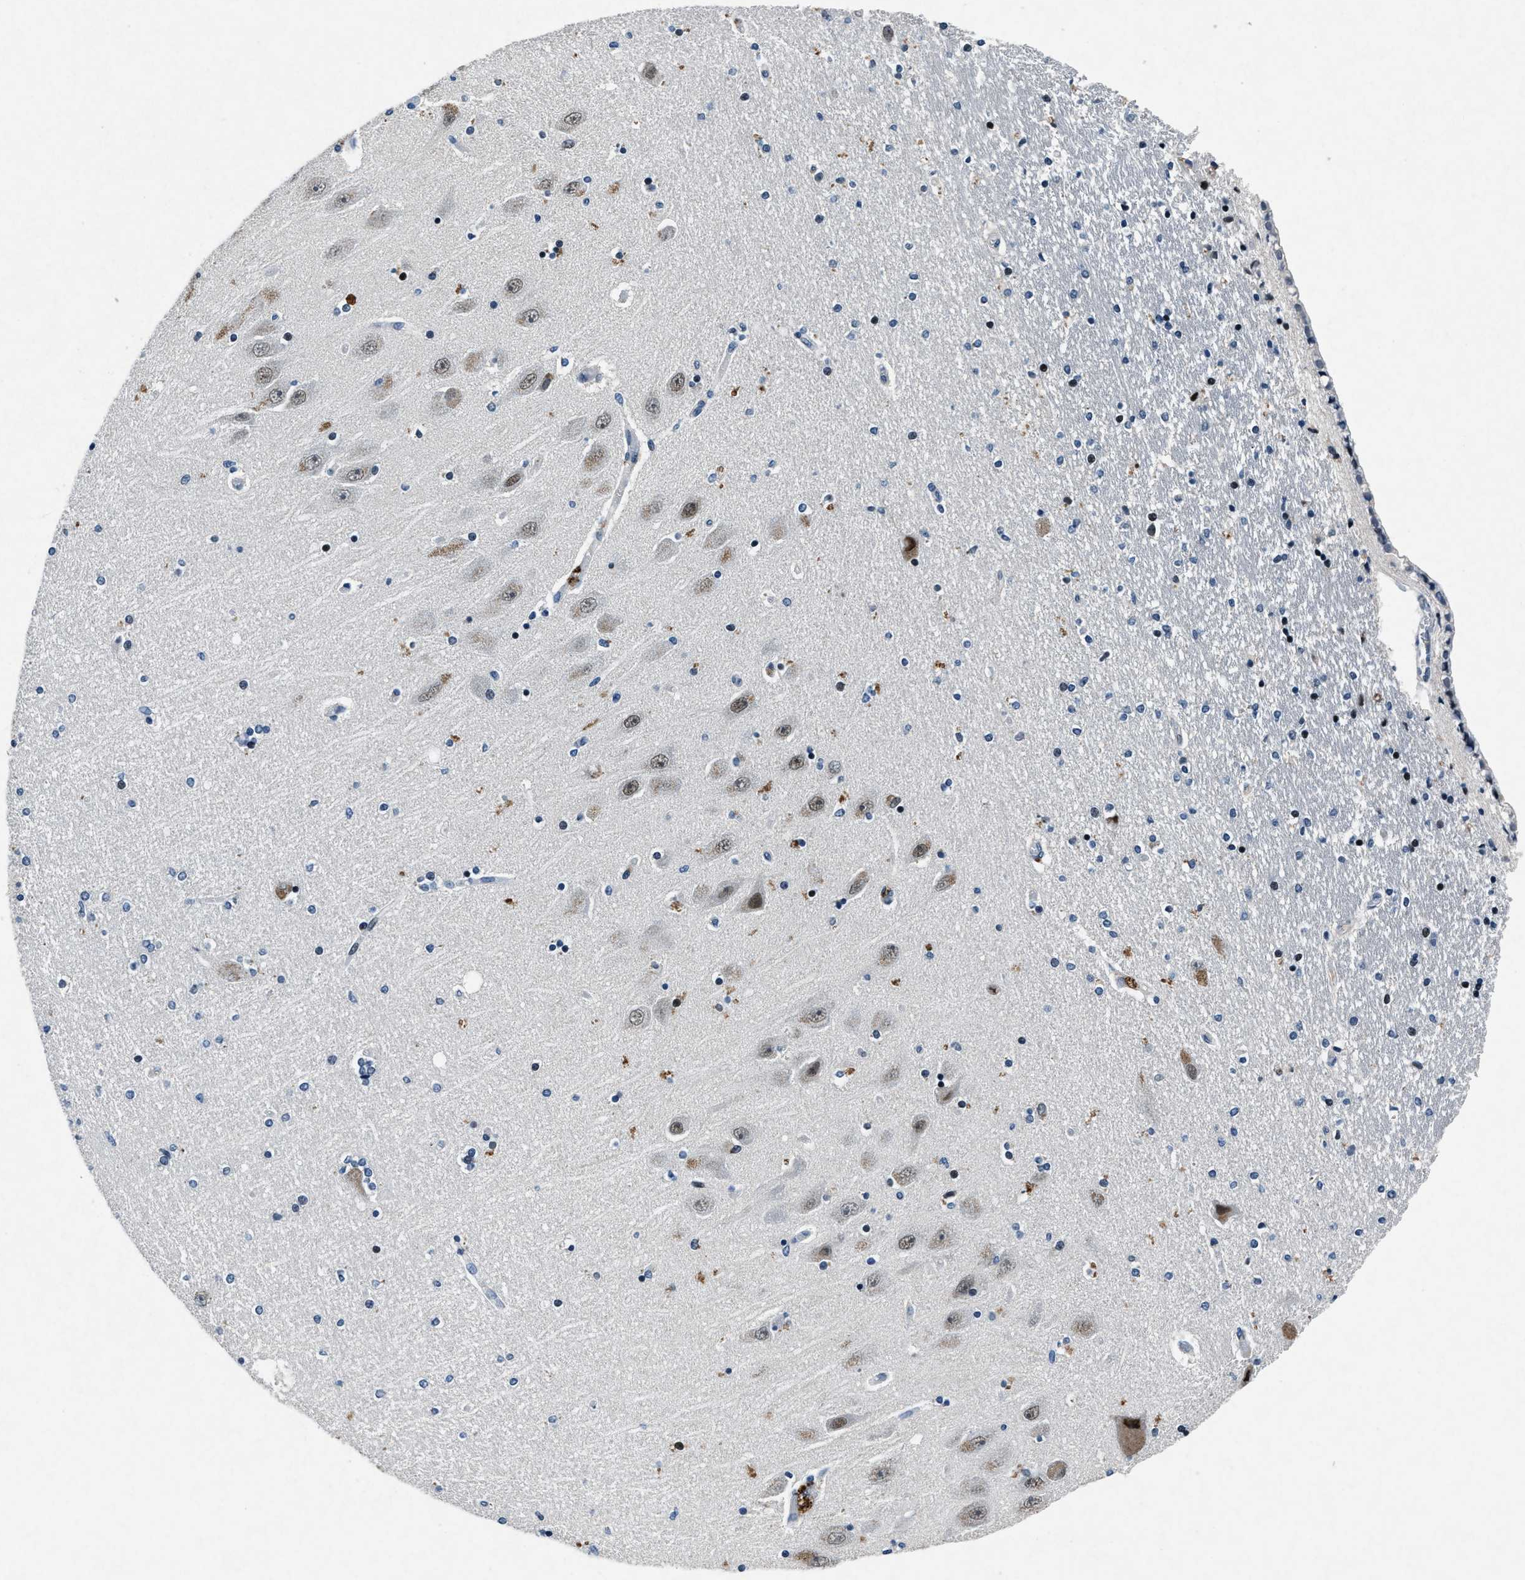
{"staining": {"intensity": "moderate", "quantity": "<25%", "location": "nuclear"}, "tissue": "hippocampus", "cell_type": "Glial cells", "image_type": "normal", "snomed": [{"axis": "morphology", "description": "Normal tissue, NOS"}, {"axis": "topography", "description": "Hippocampus"}], "caption": "IHC photomicrograph of benign human hippocampus stained for a protein (brown), which displays low levels of moderate nuclear expression in approximately <25% of glial cells.", "gene": "PHLDA1", "patient": {"sex": "female", "age": 54}}